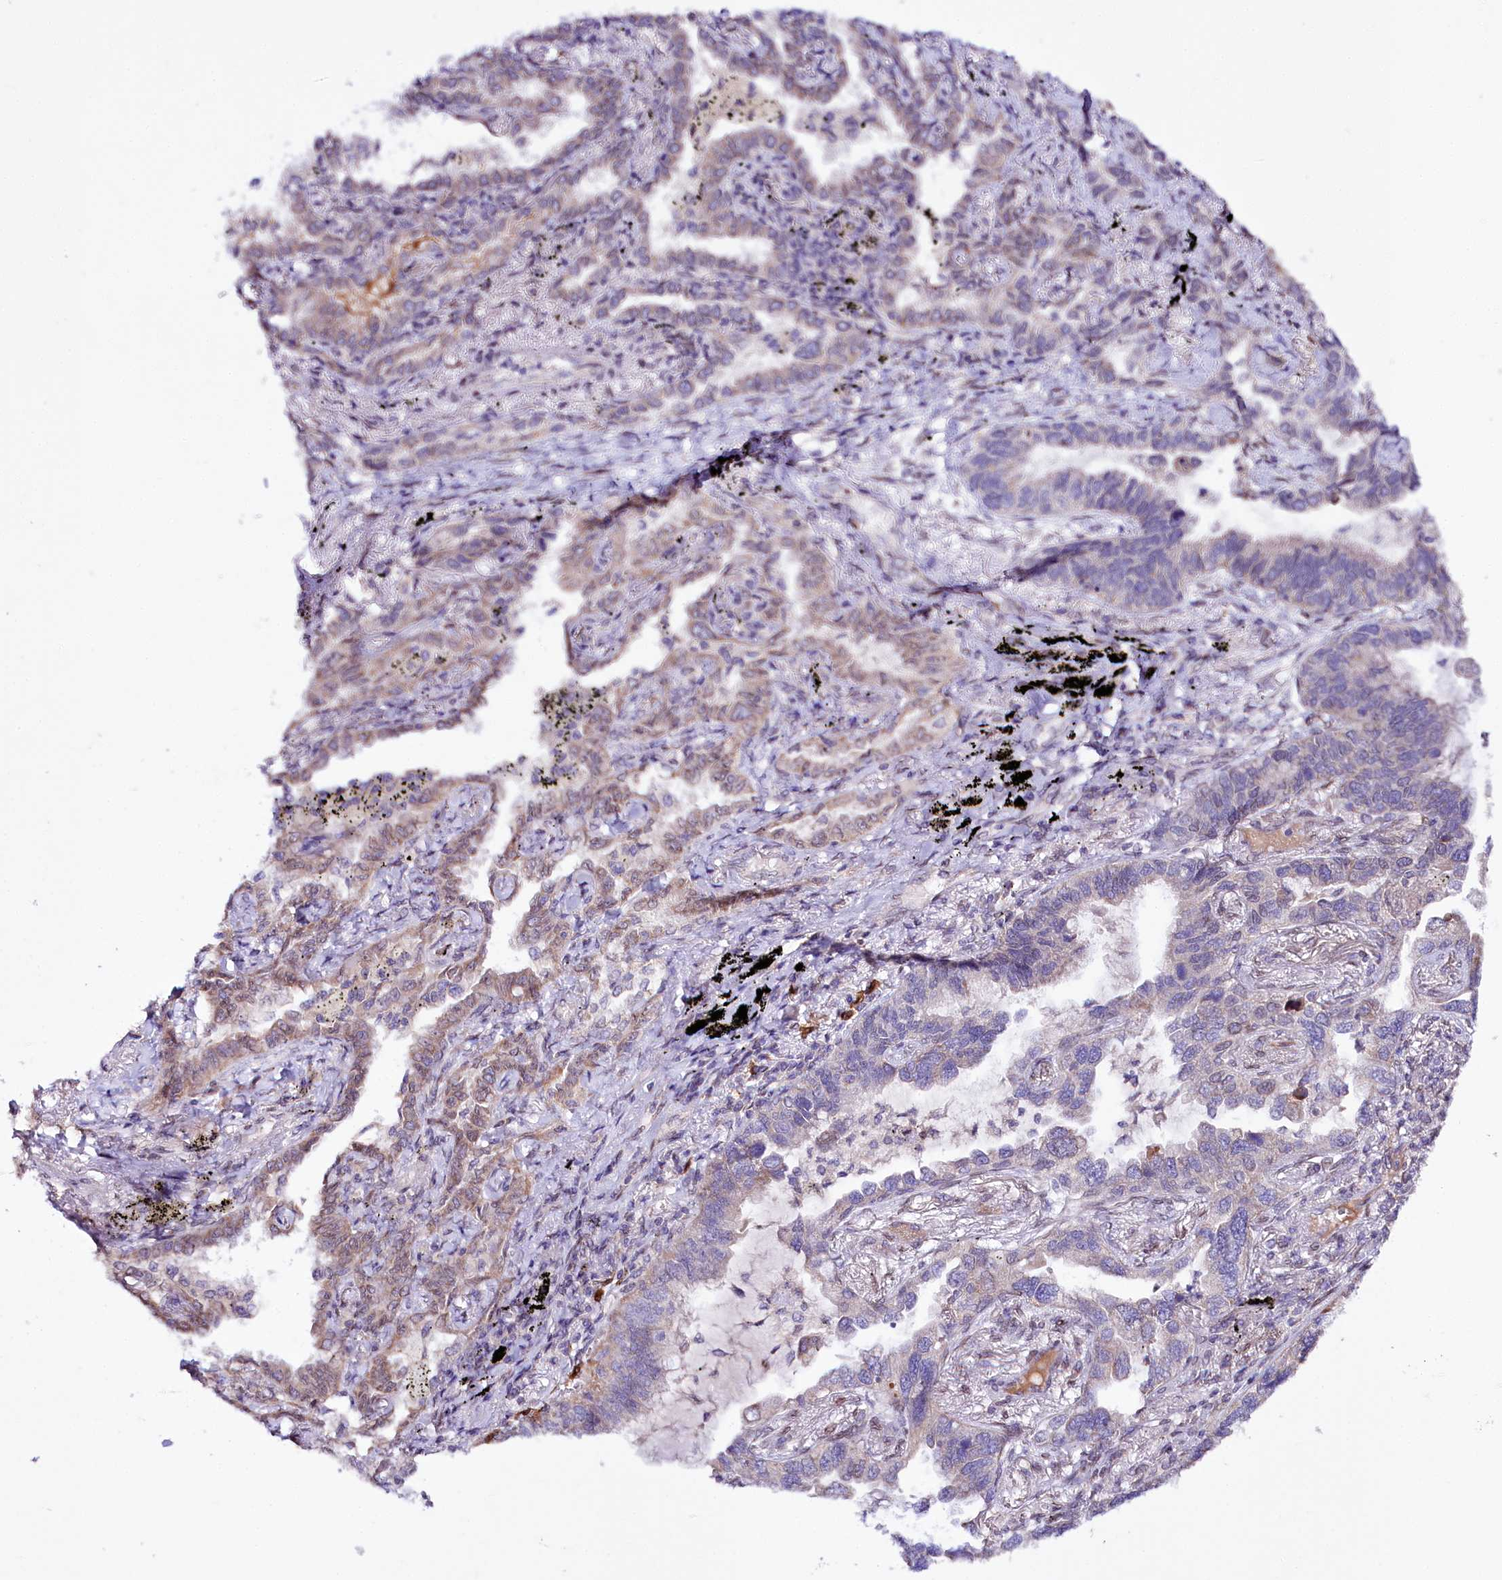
{"staining": {"intensity": "weak", "quantity": "<25%", "location": "cytoplasmic/membranous"}, "tissue": "lung cancer", "cell_type": "Tumor cells", "image_type": "cancer", "snomed": [{"axis": "morphology", "description": "Adenocarcinoma, NOS"}, {"axis": "topography", "description": "Lung"}], "caption": "An image of human adenocarcinoma (lung) is negative for staining in tumor cells.", "gene": "ZNF226", "patient": {"sex": "male", "age": 67}}